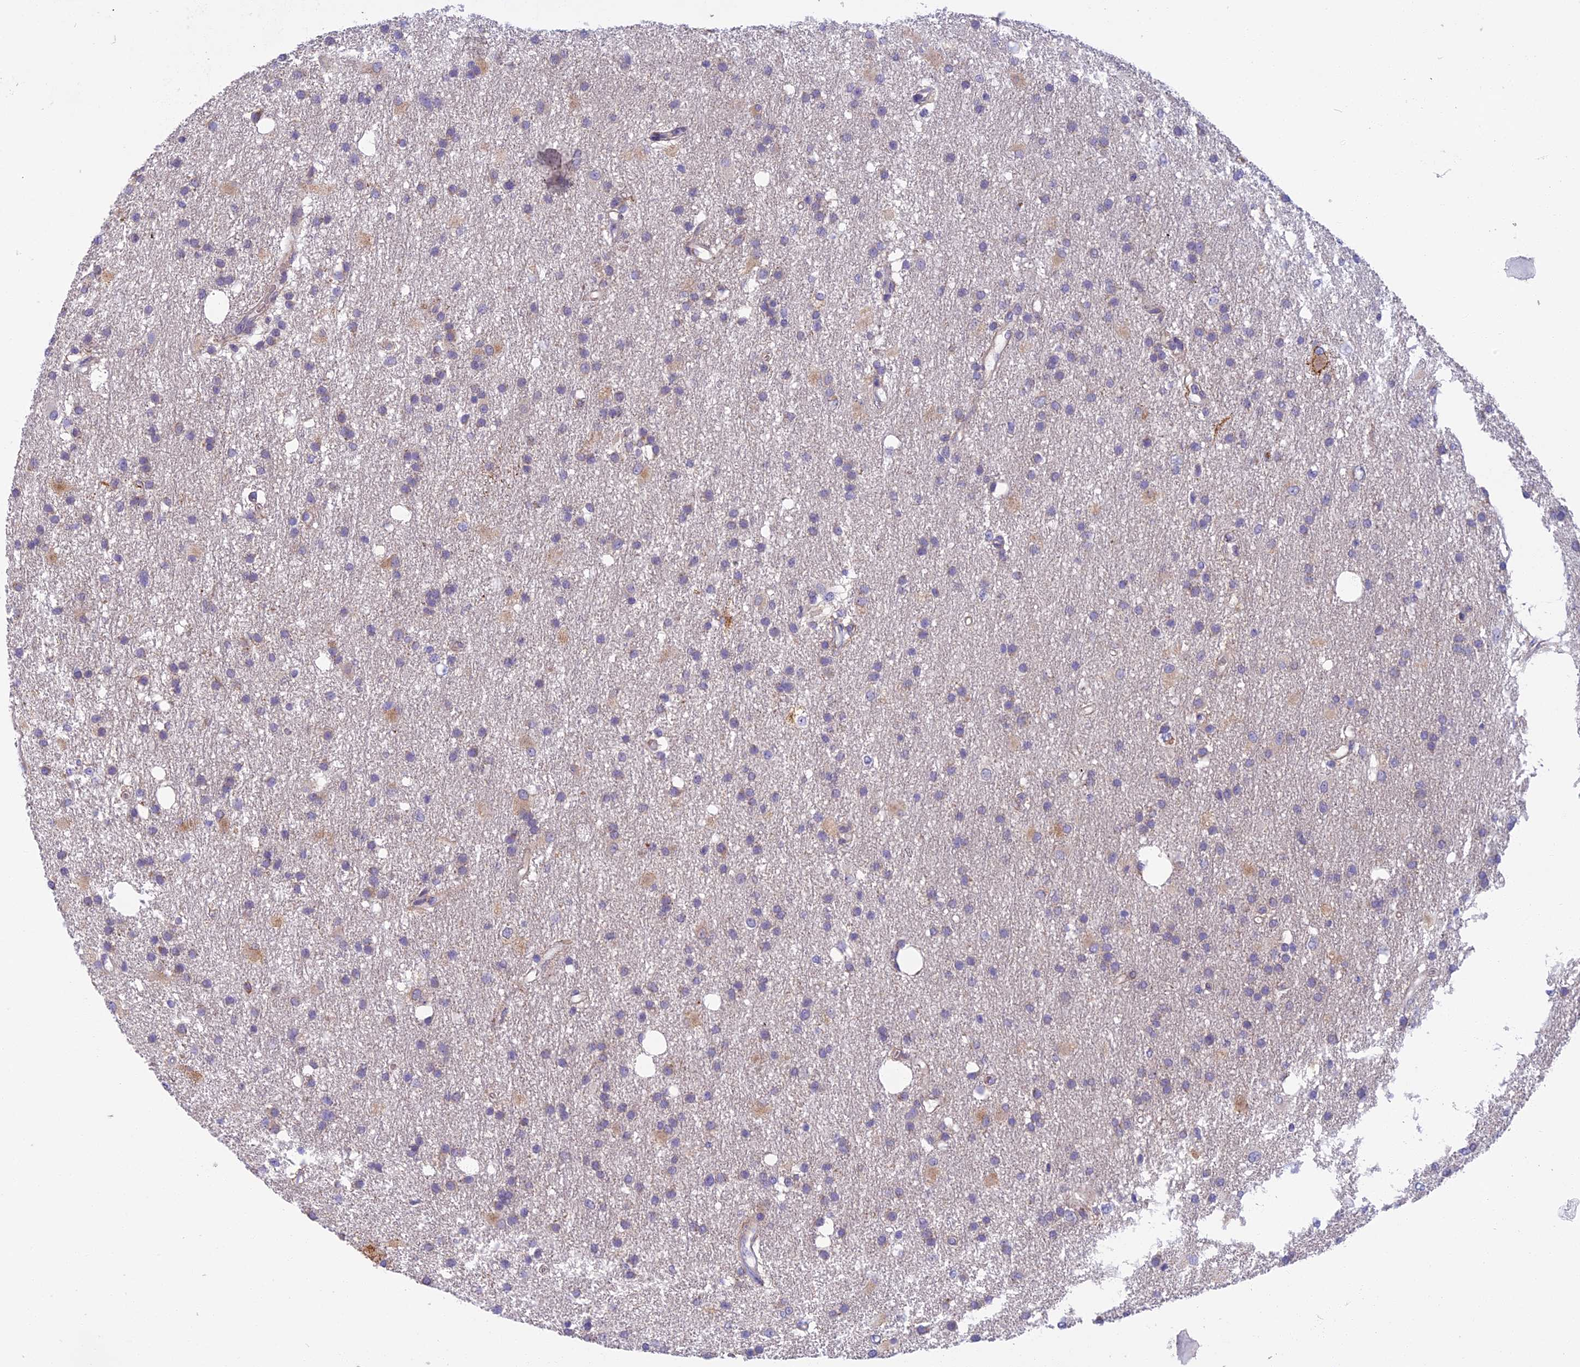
{"staining": {"intensity": "moderate", "quantity": "<25%", "location": "cytoplasmic/membranous"}, "tissue": "glioma", "cell_type": "Tumor cells", "image_type": "cancer", "snomed": [{"axis": "morphology", "description": "Glioma, malignant, High grade"}, {"axis": "topography", "description": "Brain"}], "caption": "An immunohistochemistry photomicrograph of neoplastic tissue is shown. Protein staining in brown shows moderate cytoplasmic/membranous positivity in malignant glioma (high-grade) within tumor cells.", "gene": "SEMA7A", "patient": {"sex": "male", "age": 77}}